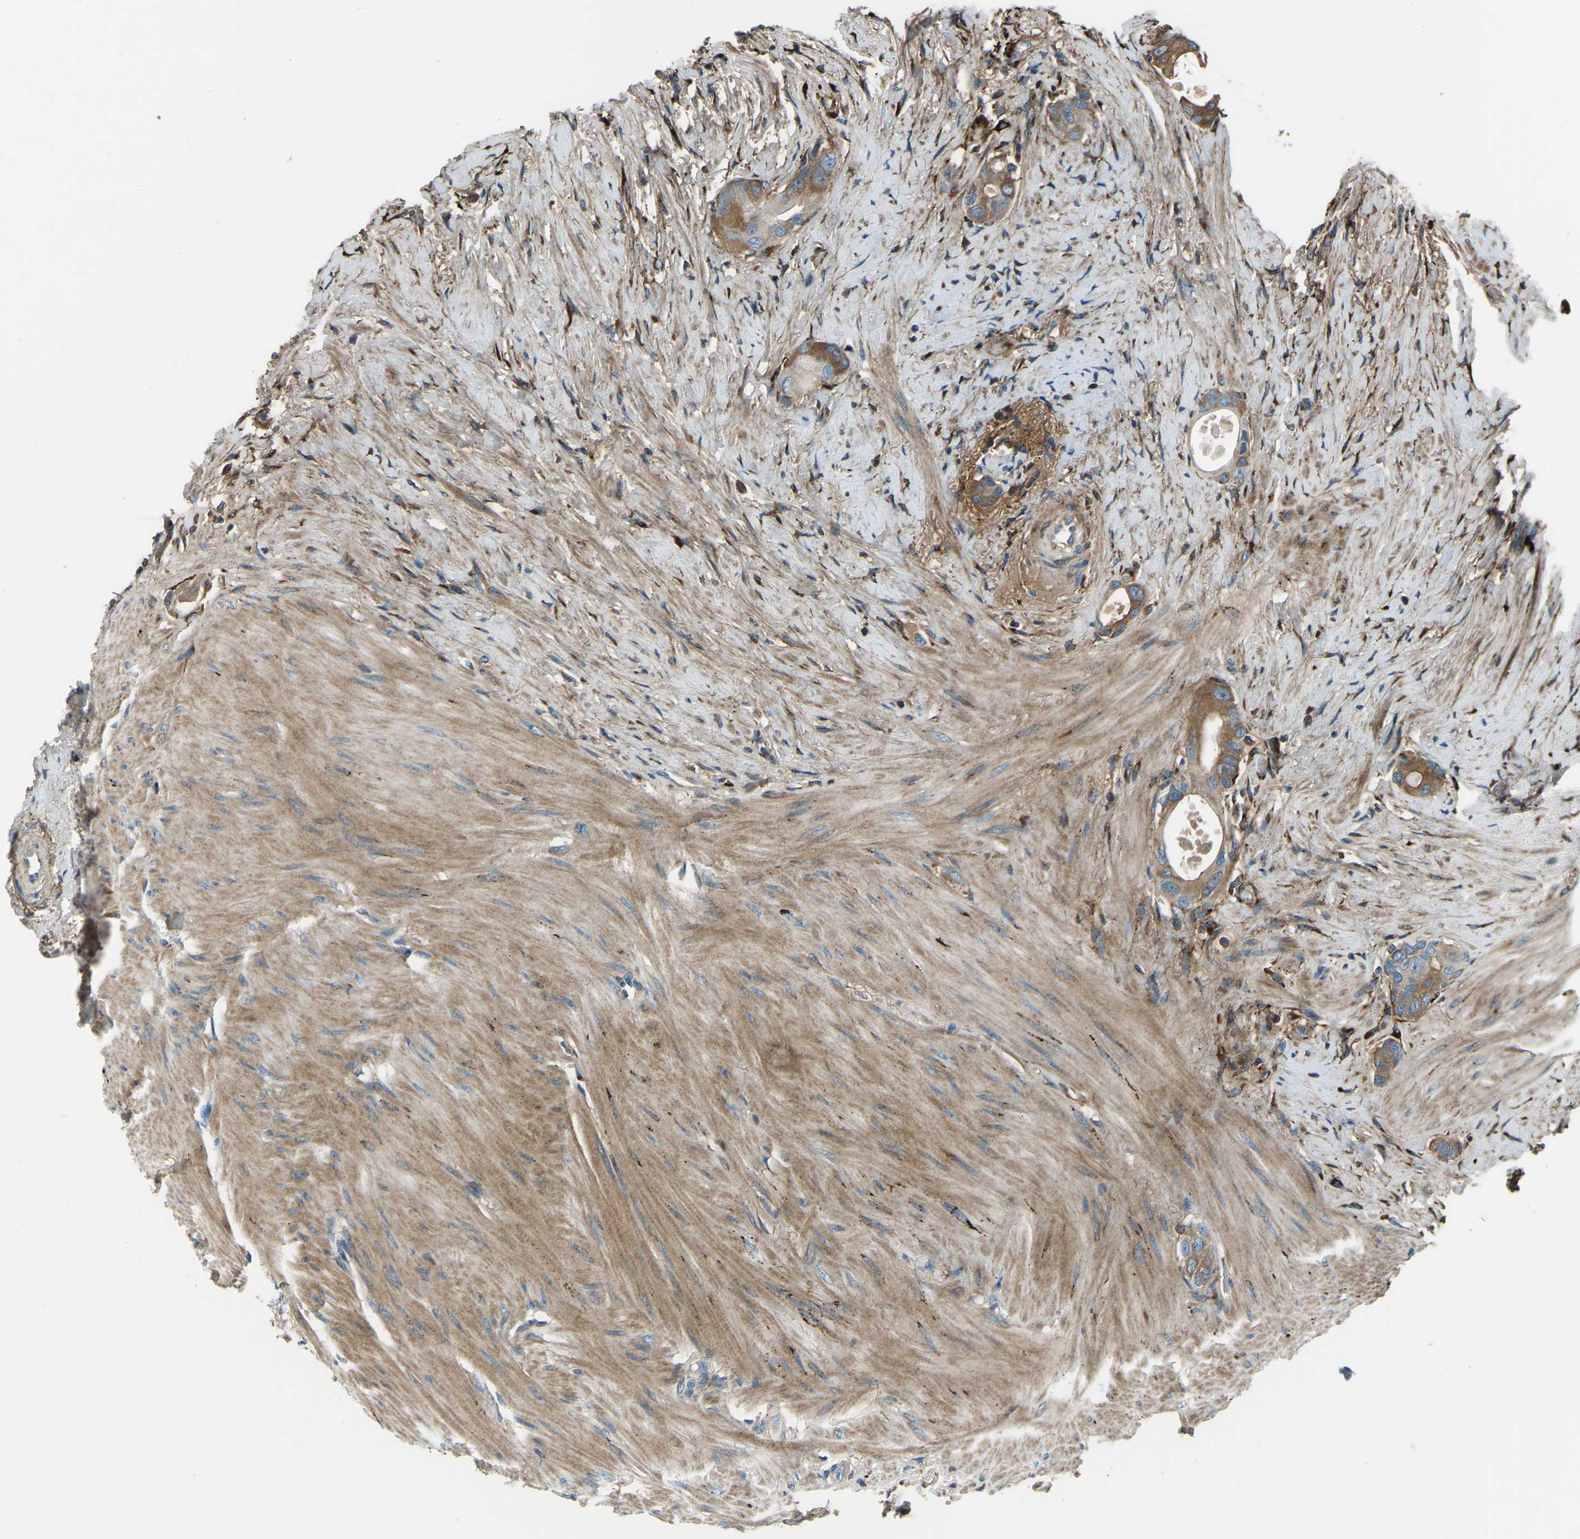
{"staining": {"intensity": "moderate", "quantity": ">75%", "location": "cytoplasmic/membranous"}, "tissue": "colorectal cancer", "cell_type": "Tumor cells", "image_type": "cancer", "snomed": [{"axis": "morphology", "description": "Adenocarcinoma, NOS"}, {"axis": "topography", "description": "Rectum"}], "caption": "Brown immunohistochemical staining in colorectal cancer (adenocarcinoma) displays moderate cytoplasmic/membranous positivity in about >75% of tumor cells. The staining is performed using DAB brown chromogen to label protein expression. The nuclei are counter-stained blue using hematoxylin.", "gene": "COL3A1", "patient": {"sex": "male", "age": 51}}